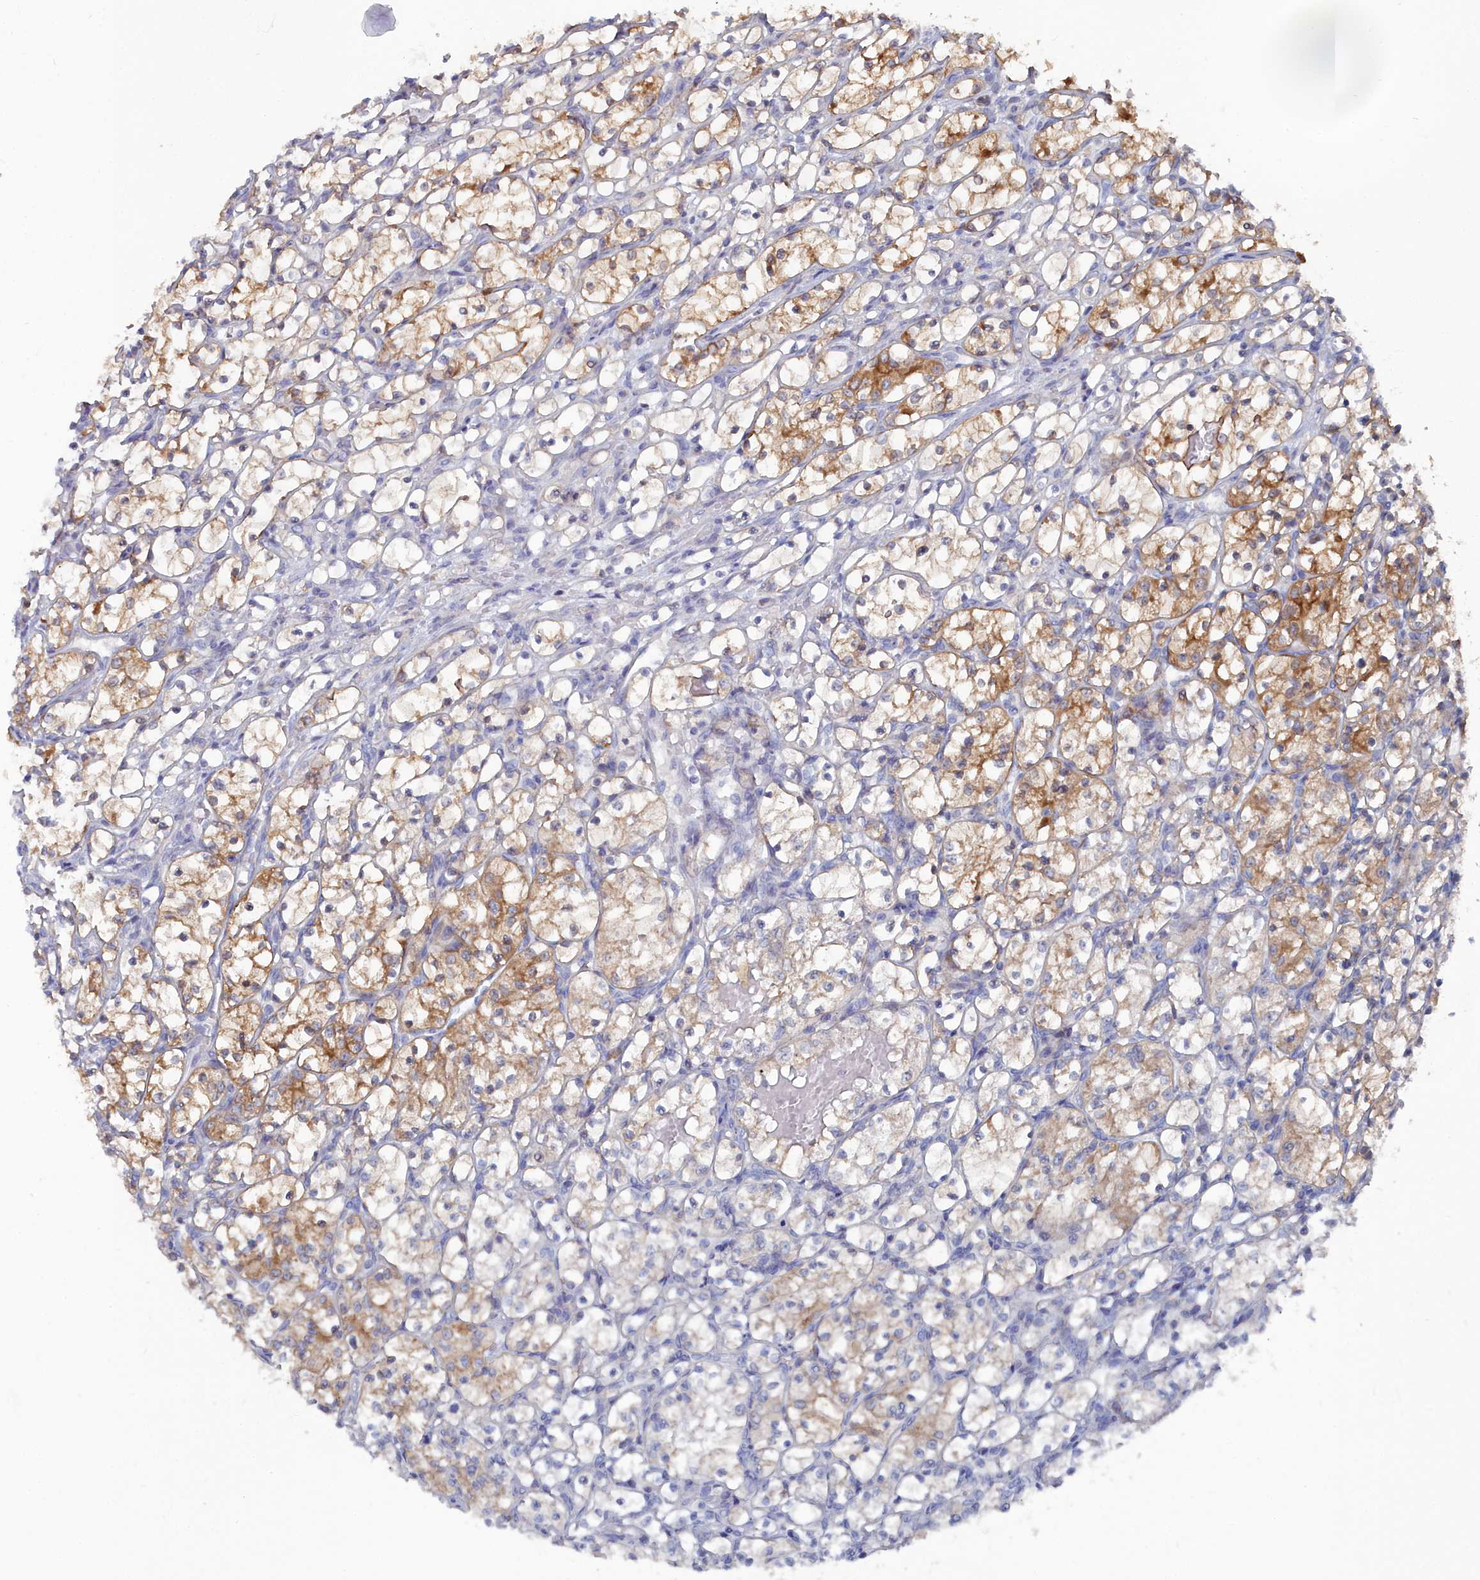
{"staining": {"intensity": "moderate", "quantity": "25%-75%", "location": "cytoplasmic/membranous"}, "tissue": "renal cancer", "cell_type": "Tumor cells", "image_type": "cancer", "snomed": [{"axis": "morphology", "description": "Adenocarcinoma, NOS"}, {"axis": "topography", "description": "Kidney"}], "caption": "Protein positivity by immunohistochemistry (IHC) demonstrates moderate cytoplasmic/membranous expression in approximately 25%-75% of tumor cells in renal cancer (adenocarcinoma).", "gene": "CCDC149", "patient": {"sex": "female", "age": 69}}